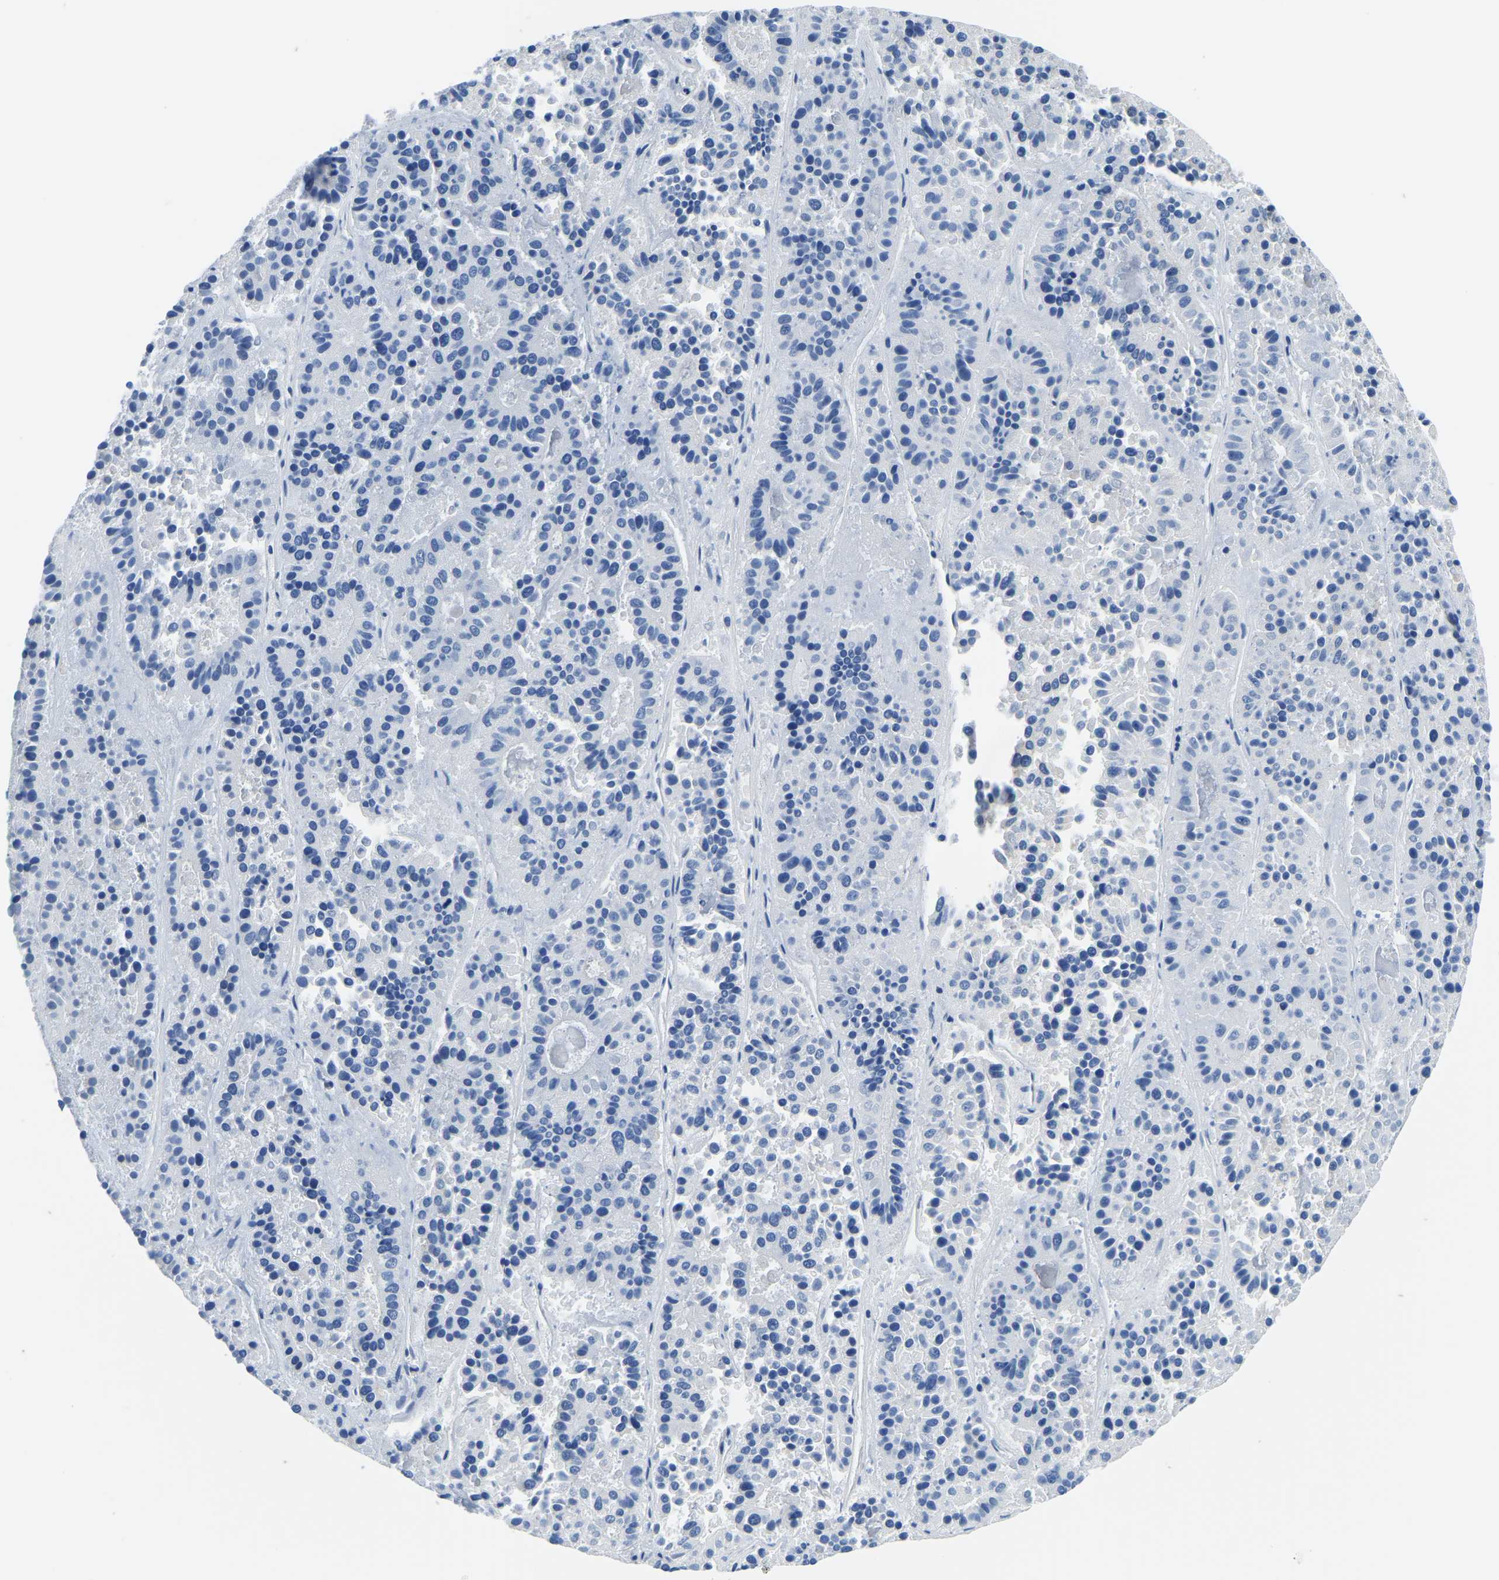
{"staining": {"intensity": "negative", "quantity": "none", "location": "none"}, "tissue": "pancreatic cancer", "cell_type": "Tumor cells", "image_type": "cancer", "snomed": [{"axis": "morphology", "description": "Adenocarcinoma, NOS"}, {"axis": "topography", "description": "Pancreas"}], "caption": "Tumor cells are negative for brown protein staining in adenocarcinoma (pancreatic). (DAB (3,3'-diaminobenzidine) immunohistochemistry (IHC) visualized using brightfield microscopy, high magnification).", "gene": "LIAS", "patient": {"sex": "male", "age": 50}}